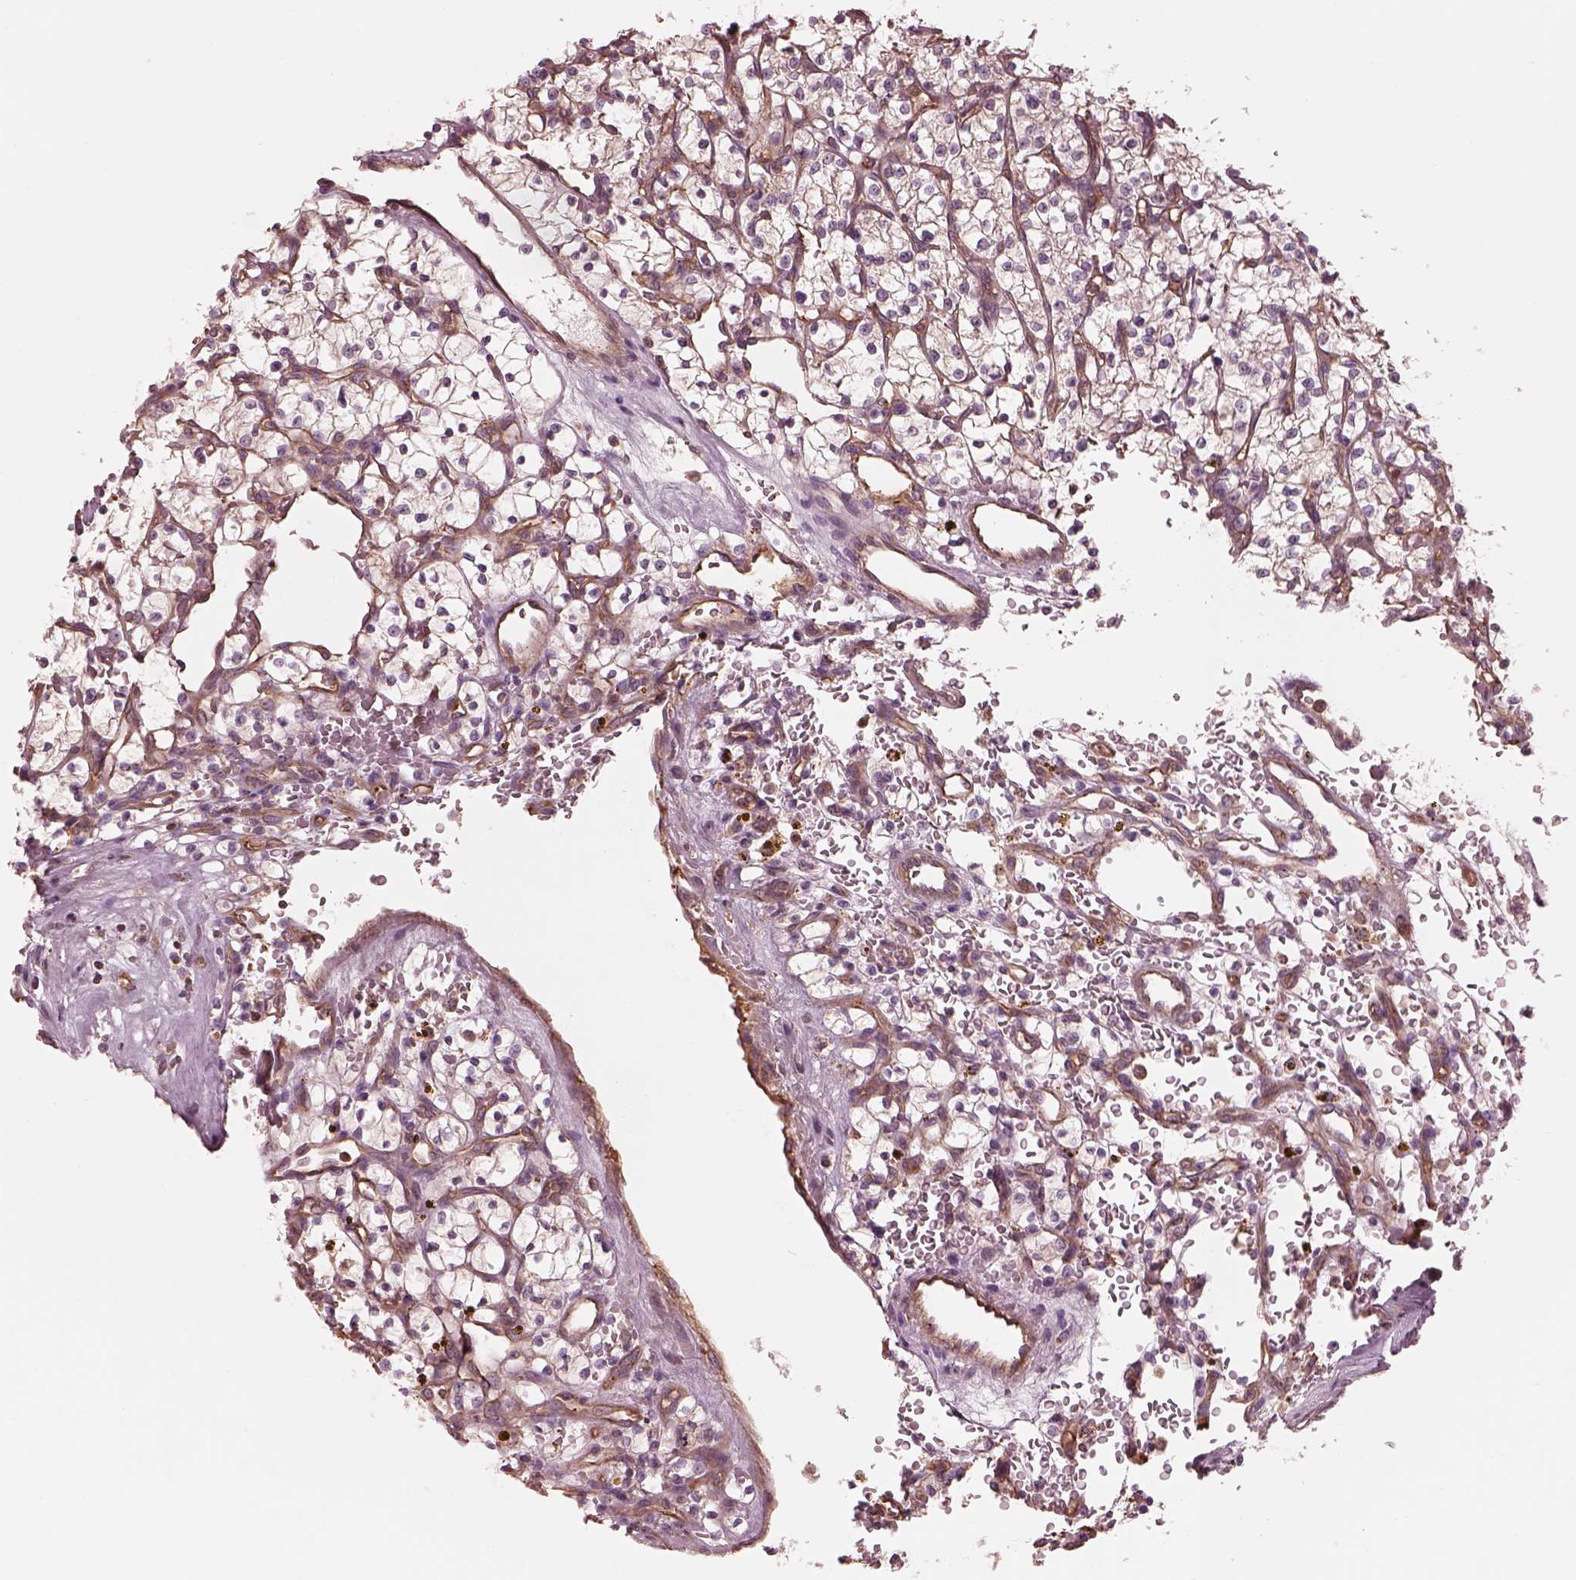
{"staining": {"intensity": "negative", "quantity": "none", "location": "none"}, "tissue": "renal cancer", "cell_type": "Tumor cells", "image_type": "cancer", "snomed": [{"axis": "morphology", "description": "Adenocarcinoma, NOS"}, {"axis": "topography", "description": "Kidney"}], "caption": "Immunohistochemical staining of renal cancer reveals no significant positivity in tumor cells.", "gene": "STK33", "patient": {"sex": "female", "age": 64}}